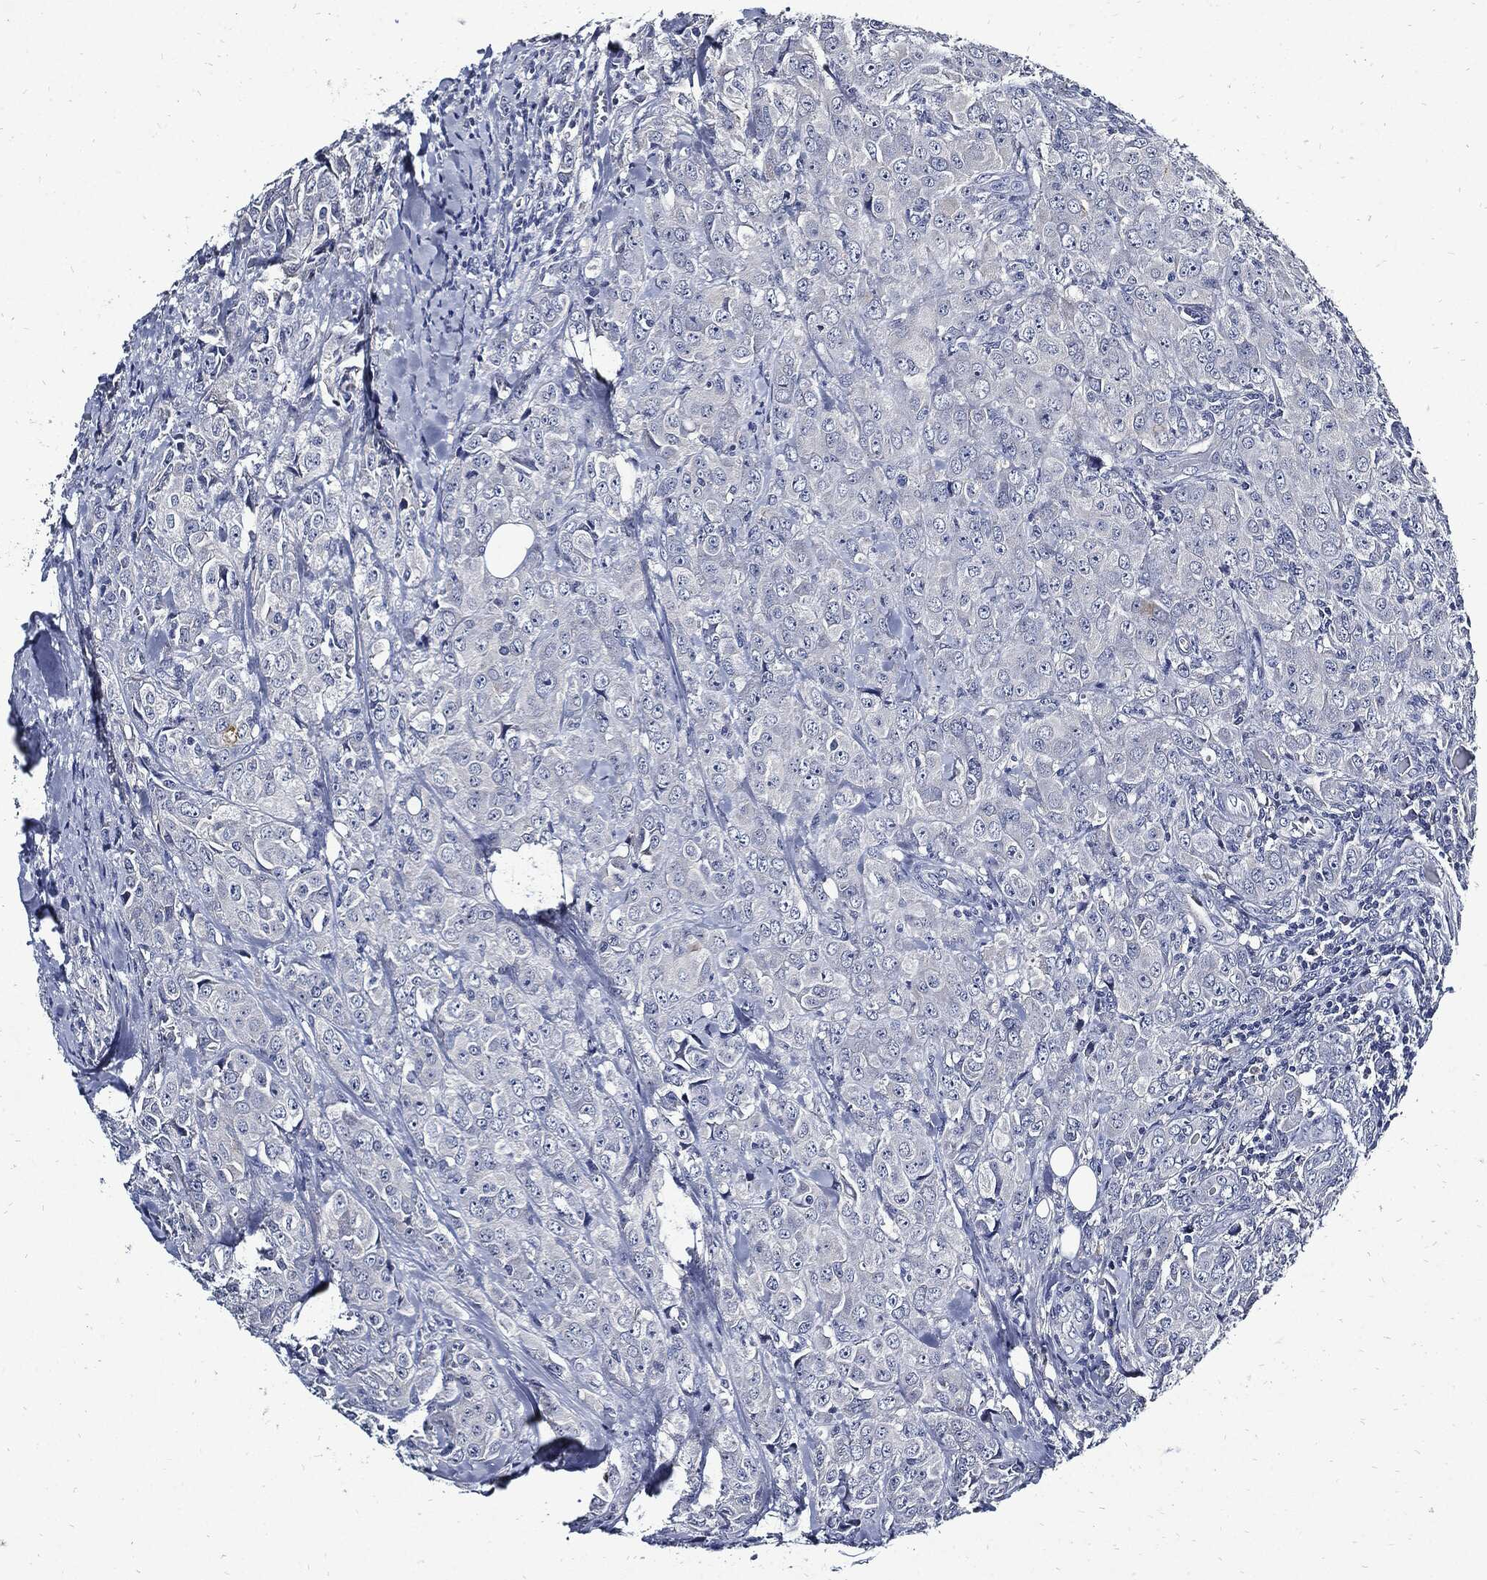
{"staining": {"intensity": "negative", "quantity": "none", "location": "none"}, "tissue": "breast cancer", "cell_type": "Tumor cells", "image_type": "cancer", "snomed": [{"axis": "morphology", "description": "Duct carcinoma"}, {"axis": "topography", "description": "Breast"}], "caption": "The histopathology image displays no staining of tumor cells in breast infiltrating ductal carcinoma. (Brightfield microscopy of DAB immunohistochemistry at high magnification).", "gene": "CPE", "patient": {"sex": "female", "age": 43}}